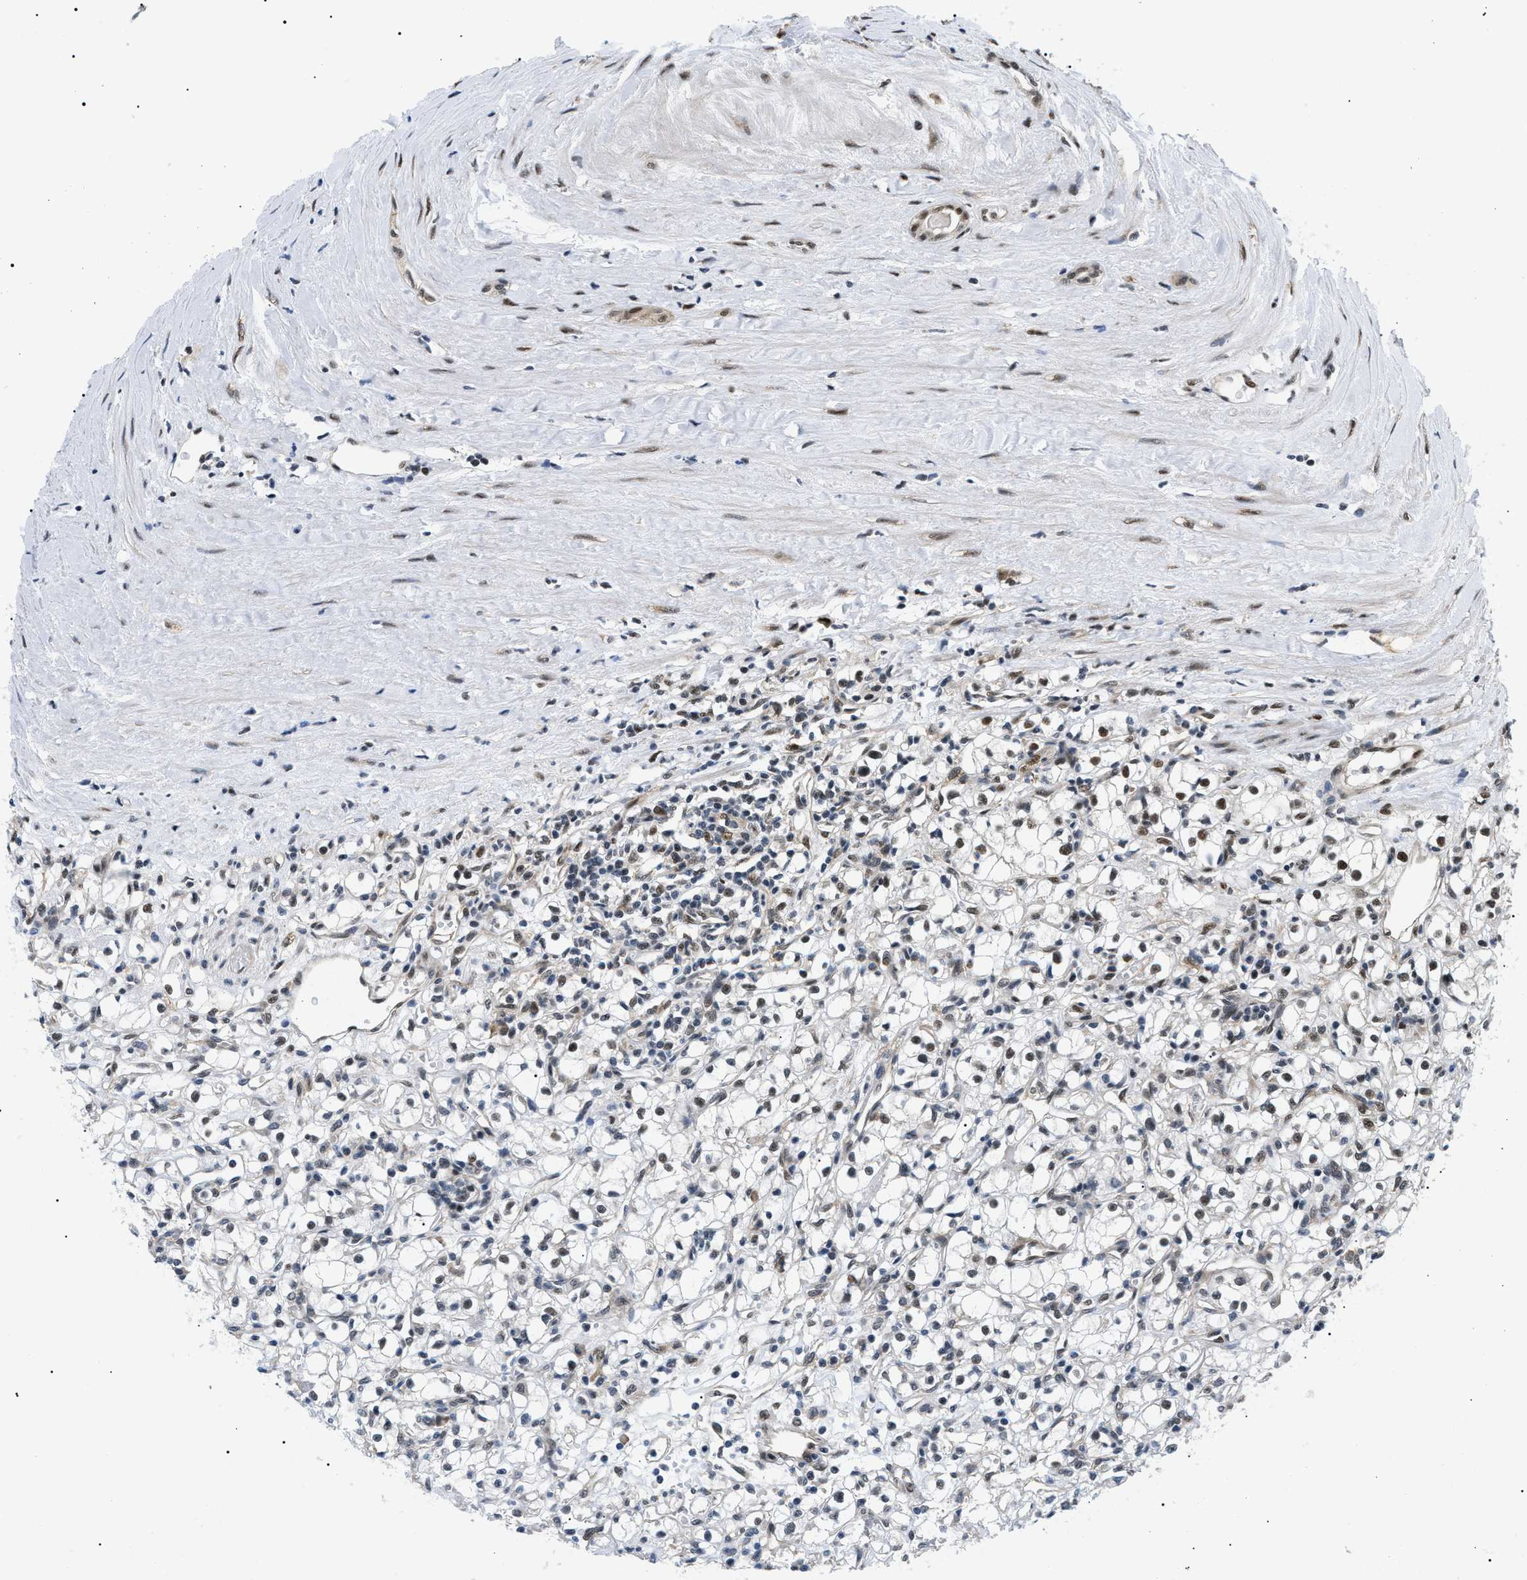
{"staining": {"intensity": "moderate", "quantity": ">75%", "location": "nuclear"}, "tissue": "renal cancer", "cell_type": "Tumor cells", "image_type": "cancer", "snomed": [{"axis": "morphology", "description": "Adenocarcinoma, NOS"}, {"axis": "topography", "description": "Kidney"}], "caption": "Tumor cells show medium levels of moderate nuclear expression in about >75% of cells in renal cancer (adenocarcinoma).", "gene": "CWC25", "patient": {"sex": "male", "age": 56}}